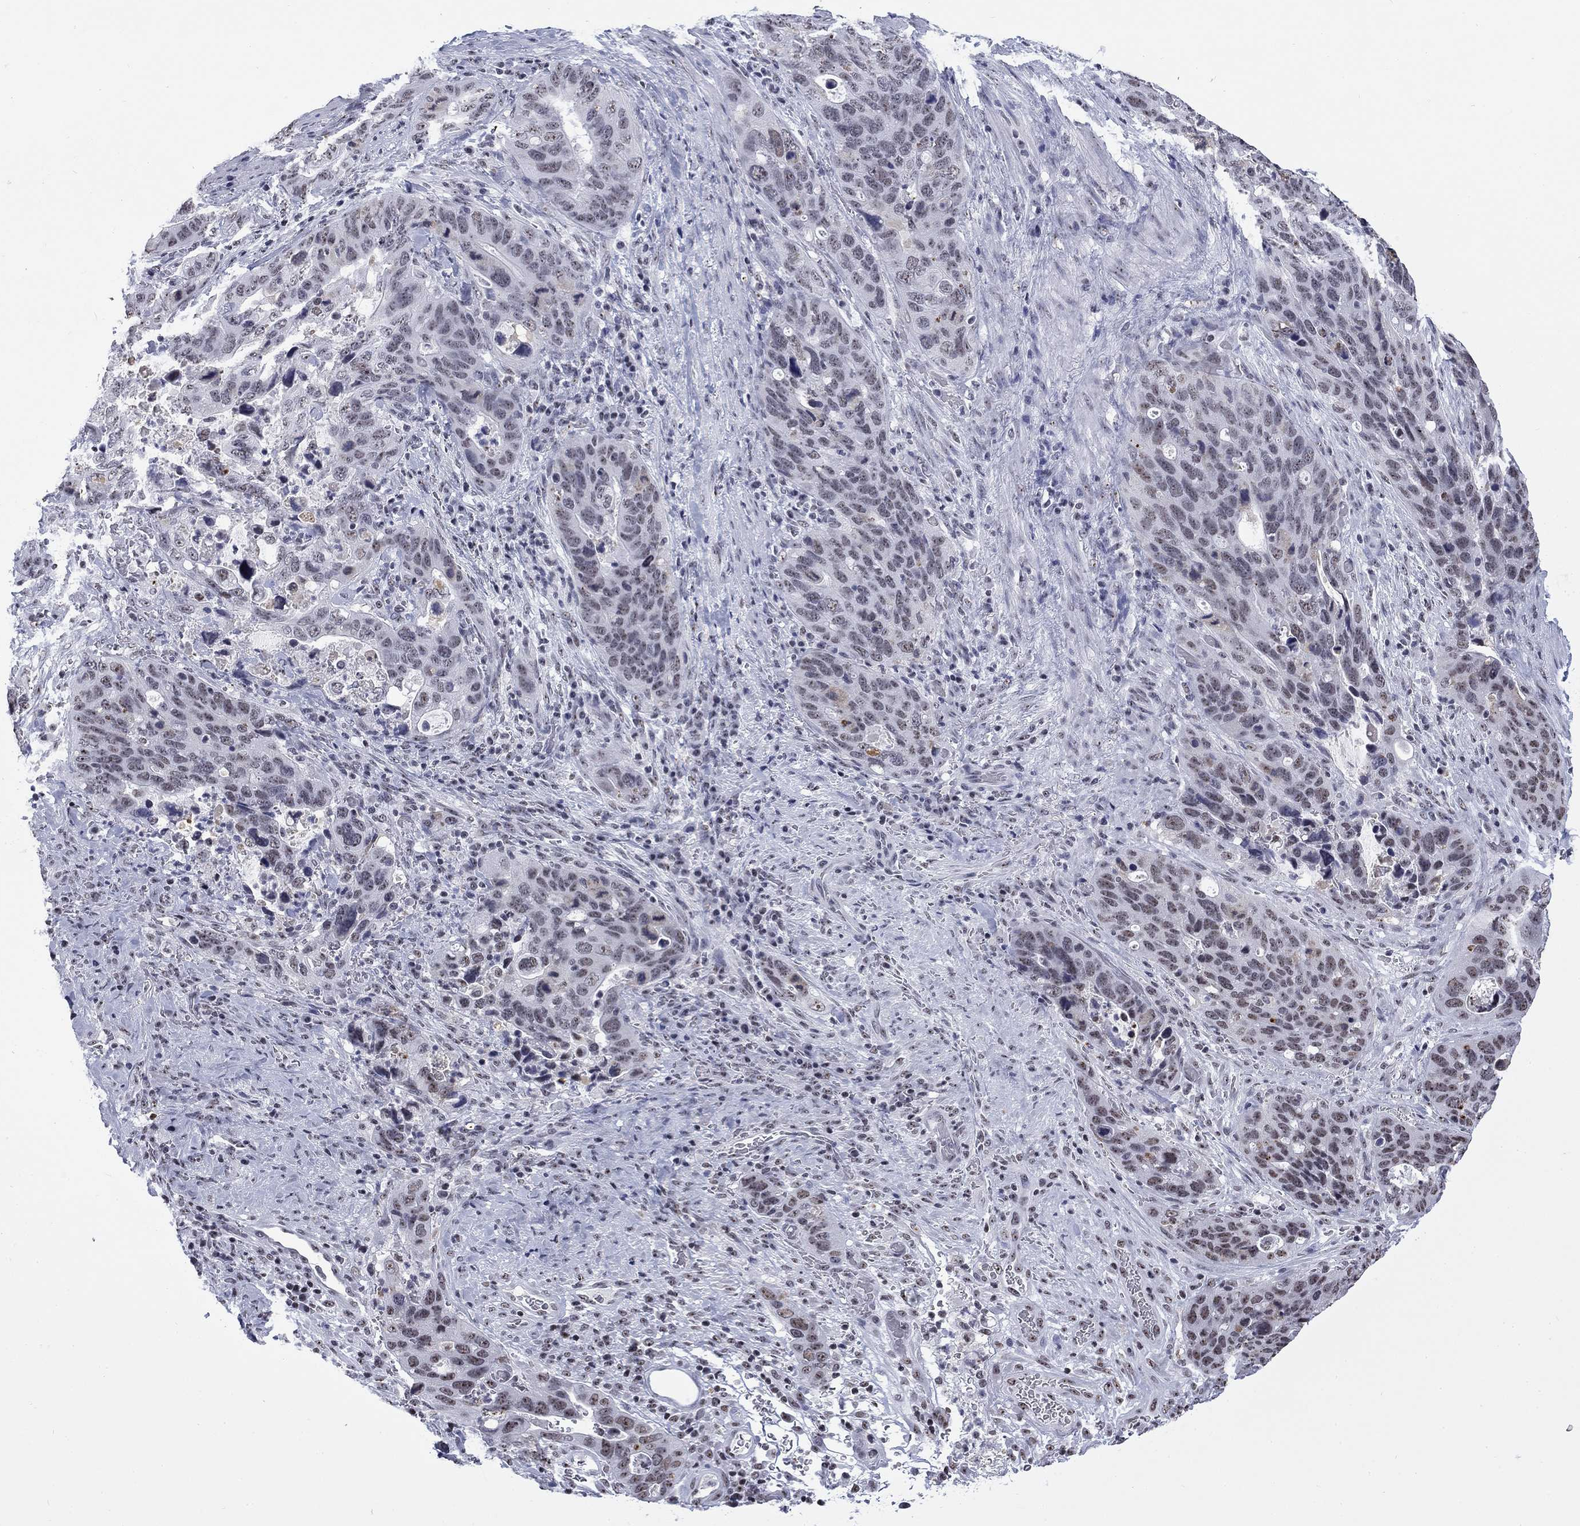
{"staining": {"intensity": "negative", "quantity": "none", "location": "none"}, "tissue": "stomach cancer", "cell_type": "Tumor cells", "image_type": "cancer", "snomed": [{"axis": "morphology", "description": "Adenocarcinoma, NOS"}, {"axis": "topography", "description": "Stomach"}], "caption": "This is a photomicrograph of IHC staining of adenocarcinoma (stomach), which shows no positivity in tumor cells. (Brightfield microscopy of DAB IHC at high magnification).", "gene": "CSRNP3", "patient": {"sex": "male", "age": 54}}